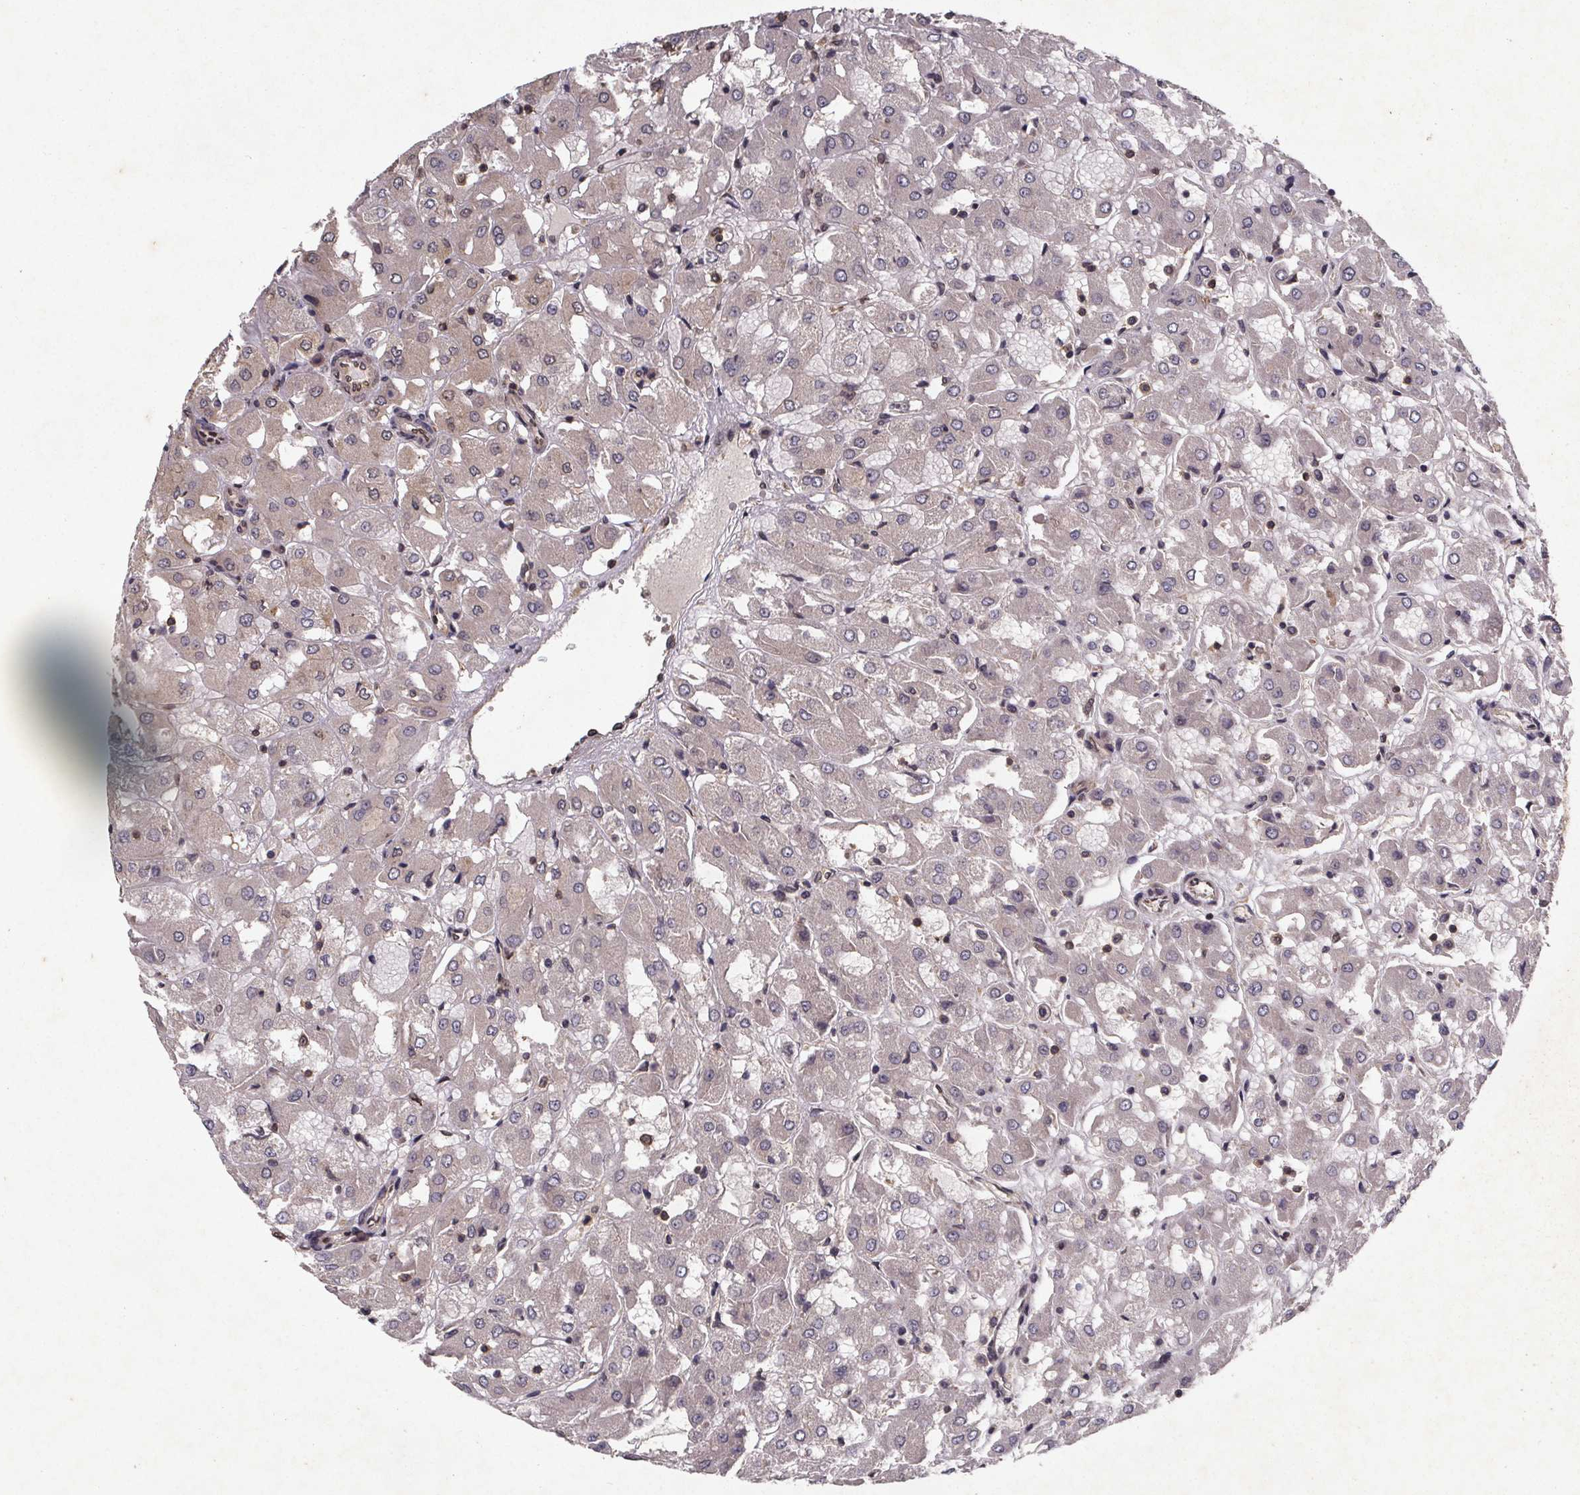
{"staining": {"intensity": "negative", "quantity": "none", "location": "none"}, "tissue": "renal cancer", "cell_type": "Tumor cells", "image_type": "cancer", "snomed": [{"axis": "morphology", "description": "Adenocarcinoma, NOS"}, {"axis": "topography", "description": "Kidney"}], "caption": "Renal adenocarcinoma stained for a protein using IHC reveals no positivity tumor cells.", "gene": "PIERCE2", "patient": {"sex": "male", "age": 72}}